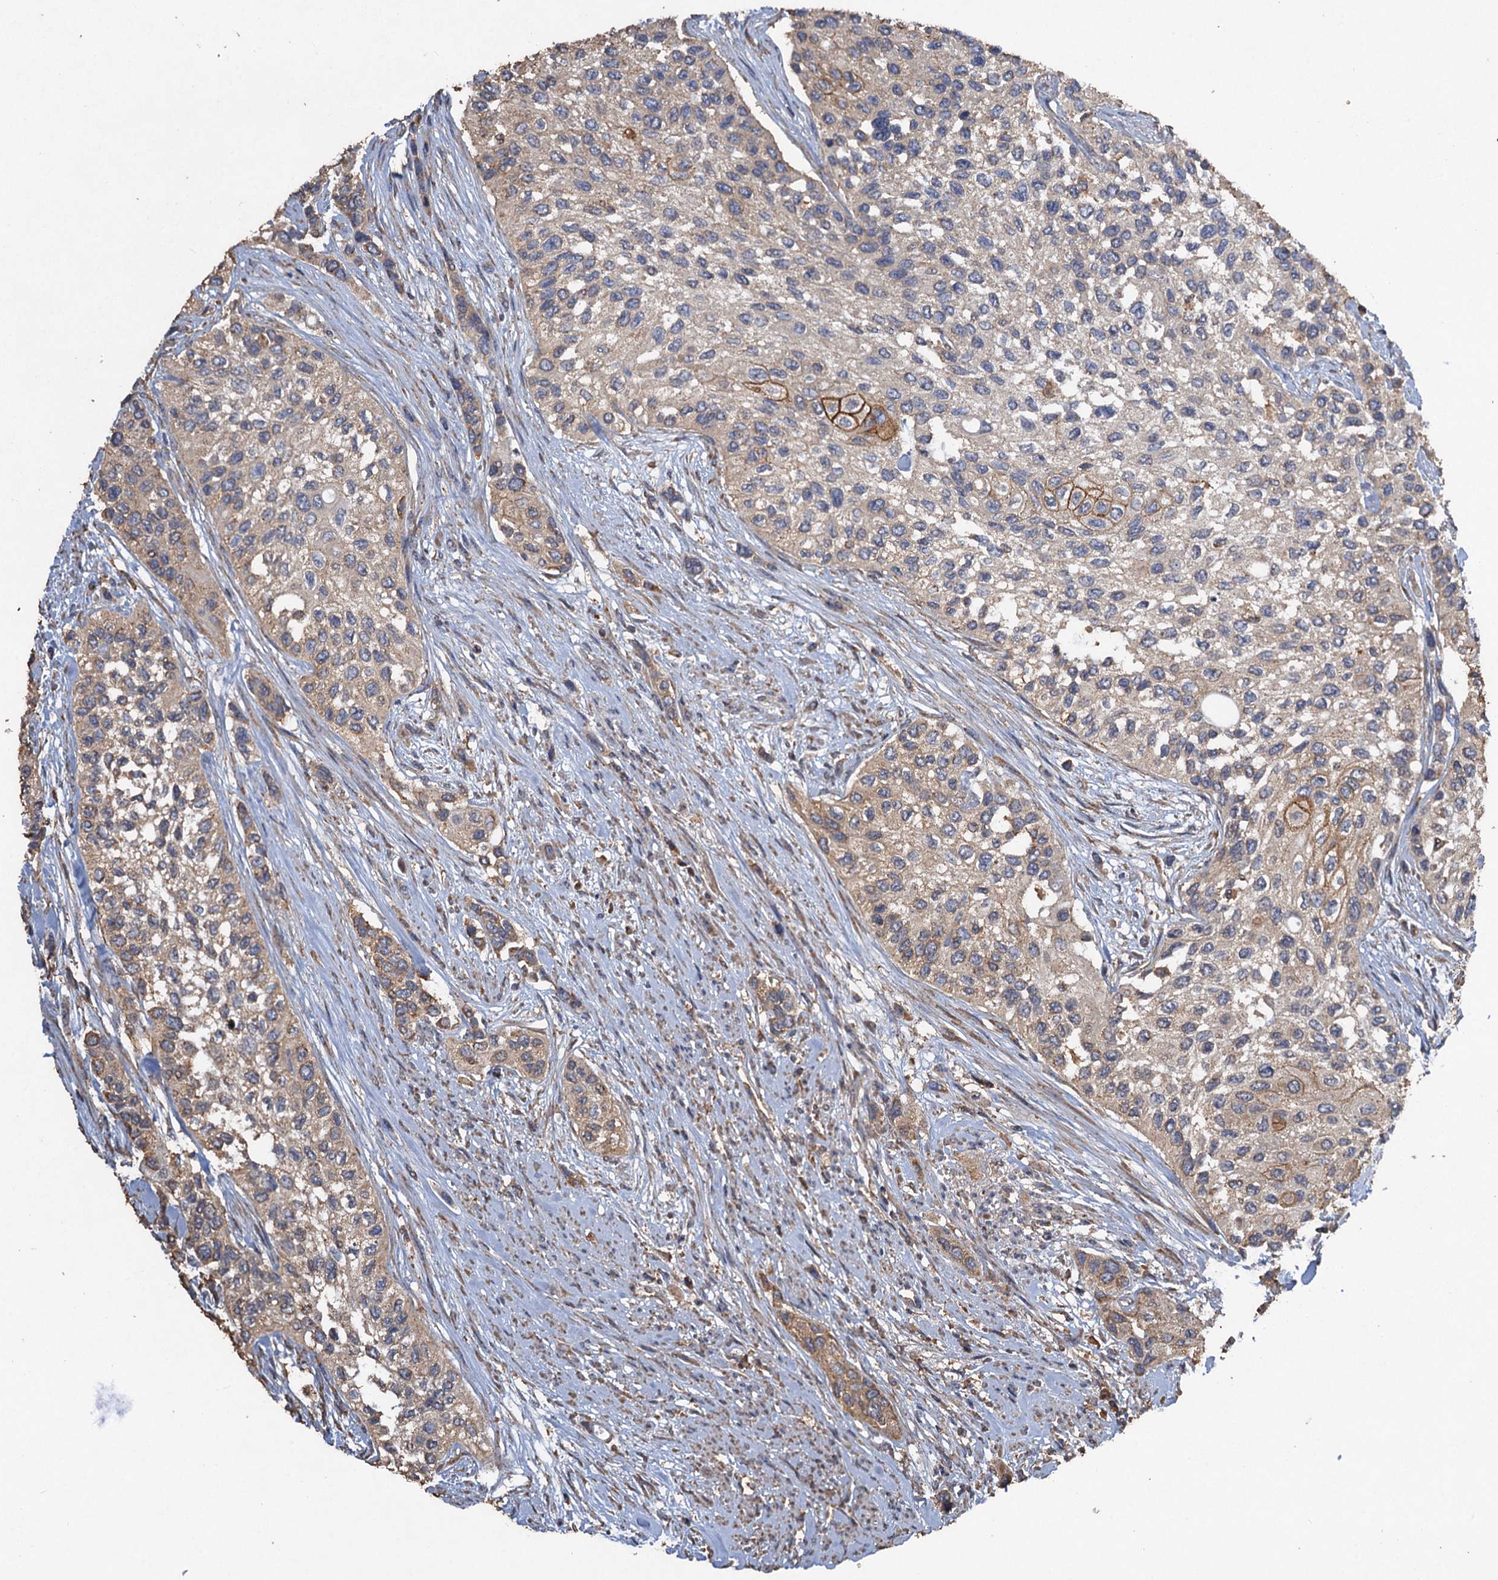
{"staining": {"intensity": "moderate", "quantity": "<25%", "location": "cytoplasmic/membranous"}, "tissue": "urothelial cancer", "cell_type": "Tumor cells", "image_type": "cancer", "snomed": [{"axis": "morphology", "description": "Normal tissue, NOS"}, {"axis": "morphology", "description": "Urothelial carcinoma, High grade"}, {"axis": "topography", "description": "Vascular tissue"}, {"axis": "topography", "description": "Urinary bladder"}], "caption": "Human high-grade urothelial carcinoma stained with a brown dye exhibits moderate cytoplasmic/membranous positive expression in about <25% of tumor cells.", "gene": "SCUBE3", "patient": {"sex": "female", "age": 56}}